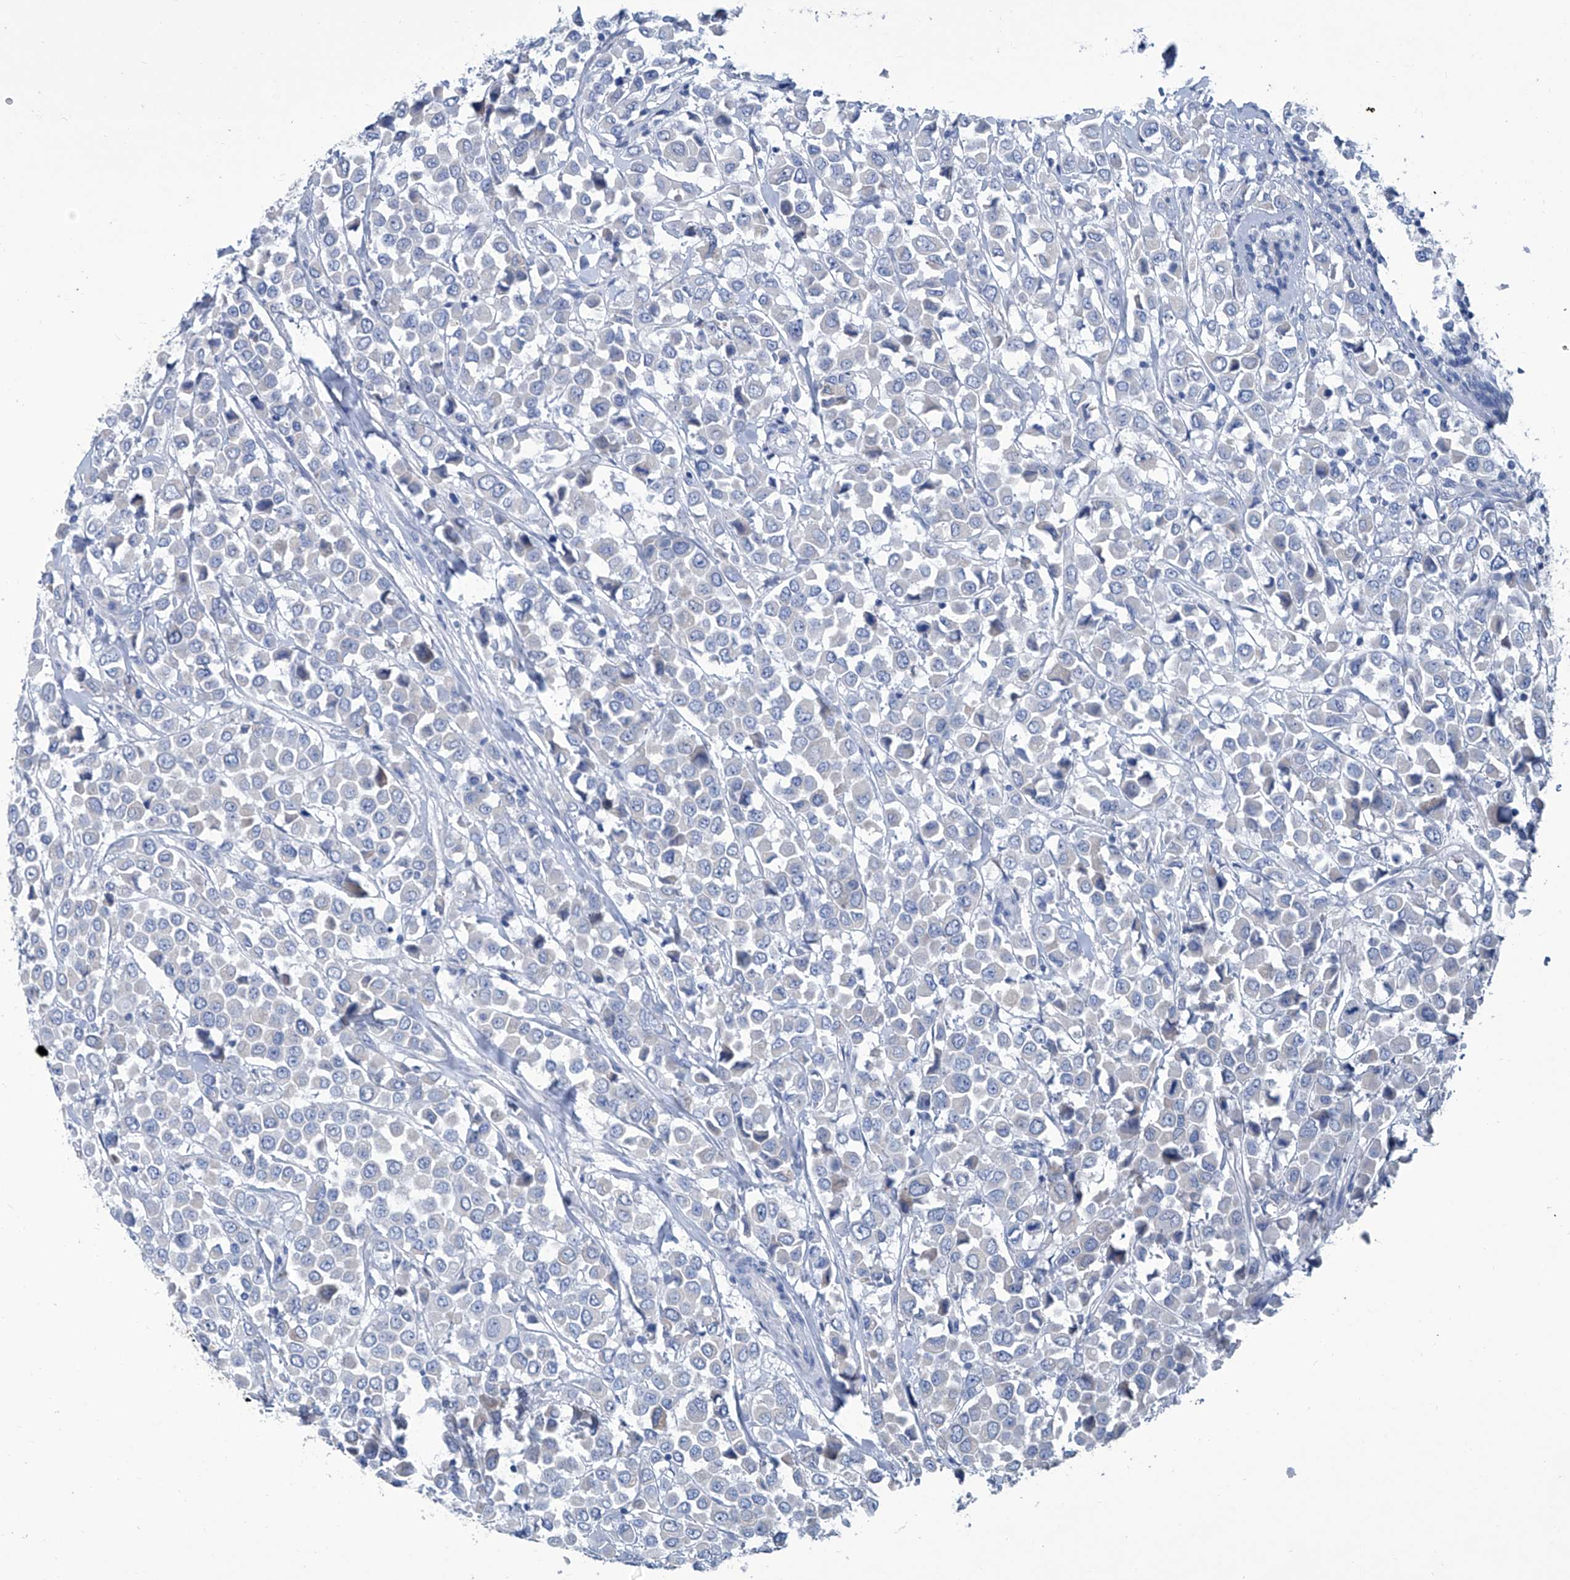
{"staining": {"intensity": "negative", "quantity": "none", "location": "none"}, "tissue": "breast cancer", "cell_type": "Tumor cells", "image_type": "cancer", "snomed": [{"axis": "morphology", "description": "Duct carcinoma"}, {"axis": "topography", "description": "Breast"}], "caption": "Tumor cells are negative for brown protein staining in breast cancer.", "gene": "MTARC1", "patient": {"sex": "female", "age": 61}}